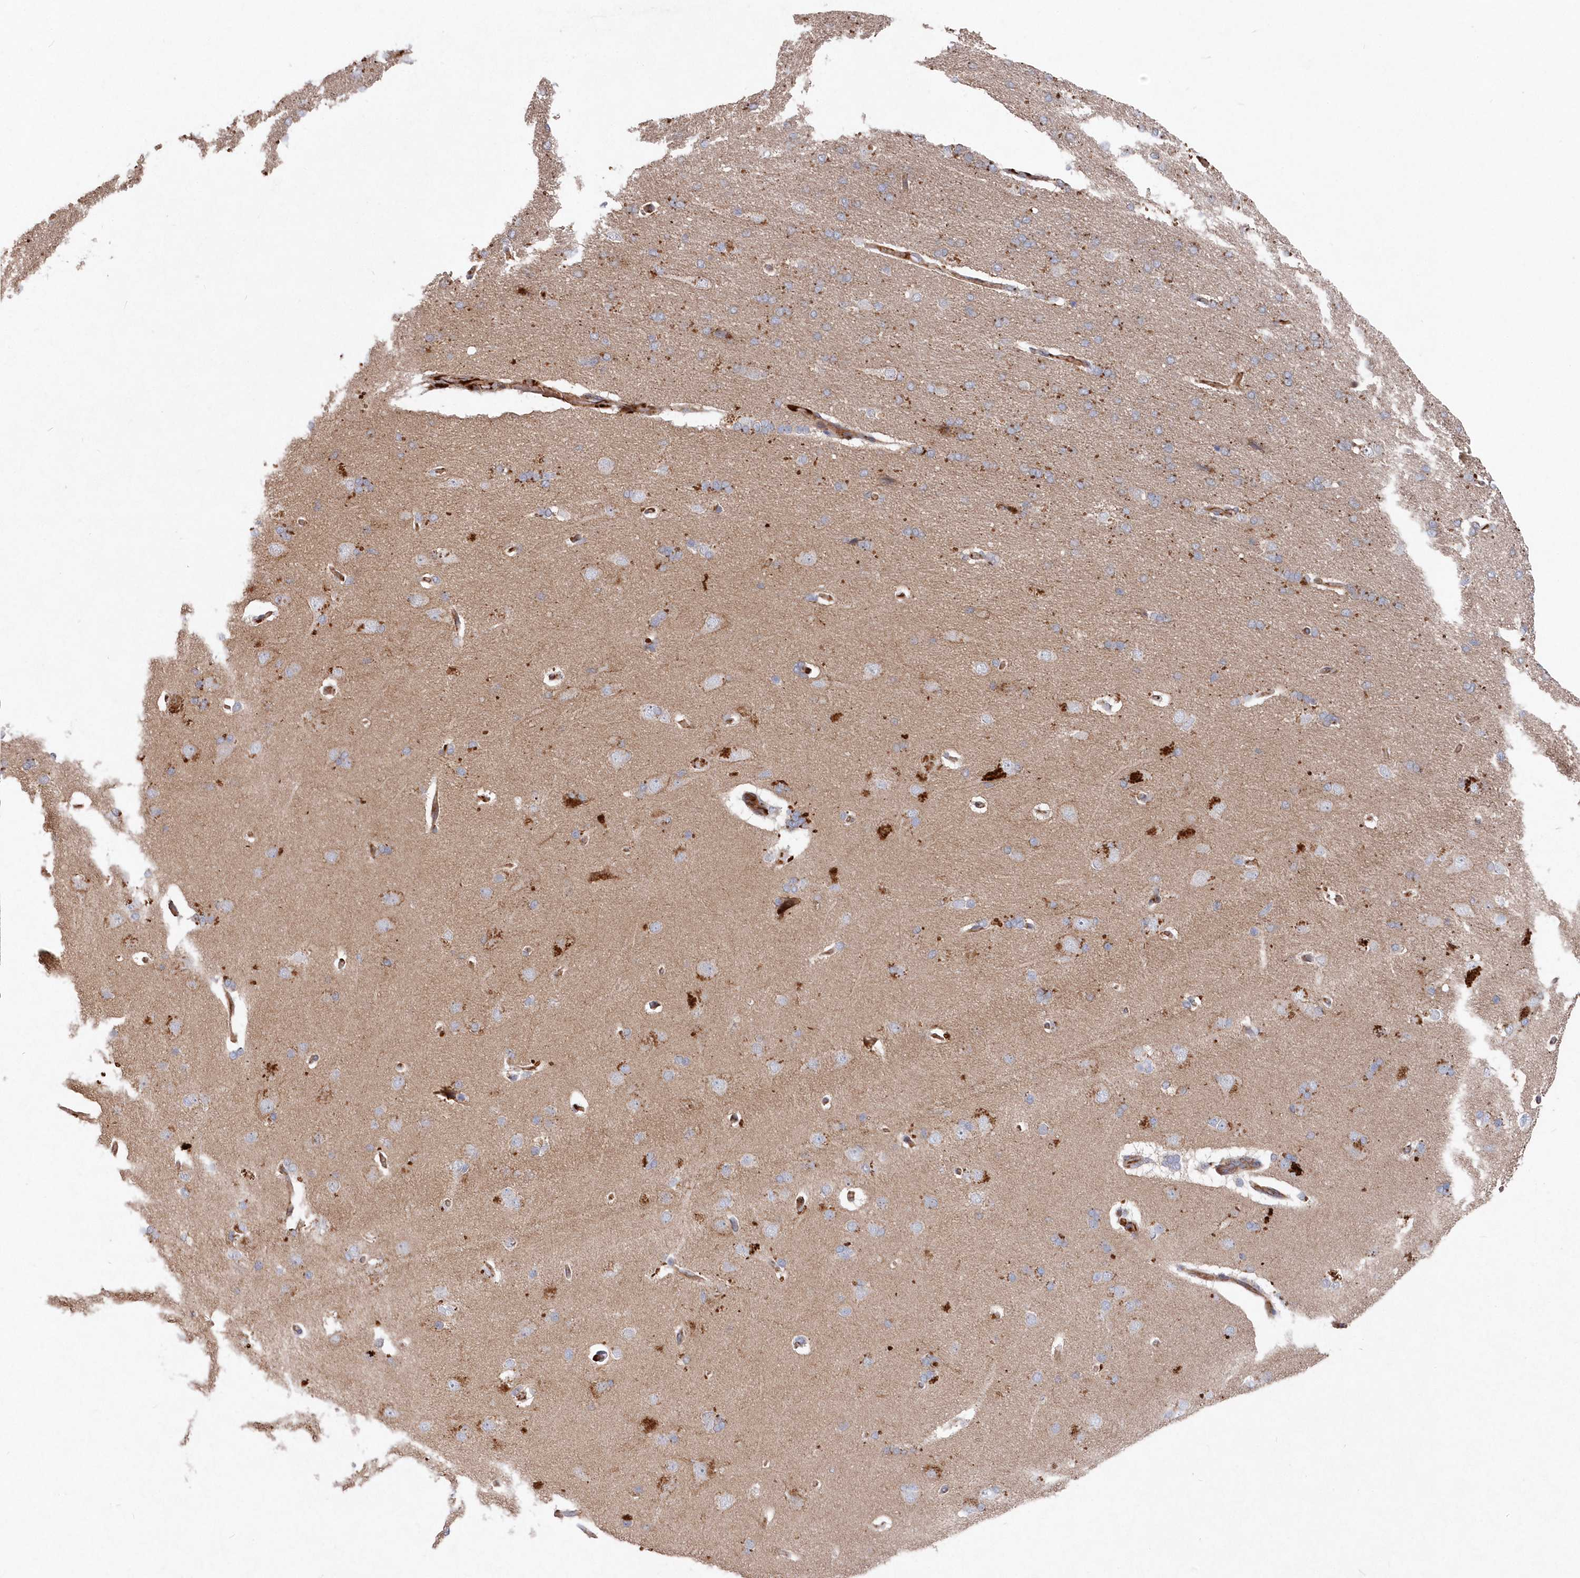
{"staining": {"intensity": "weak", "quantity": "25%-75%", "location": "cytoplasmic/membranous"}, "tissue": "cerebral cortex", "cell_type": "Endothelial cells", "image_type": "normal", "snomed": [{"axis": "morphology", "description": "Normal tissue, NOS"}, {"axis": "topography", "description": "Cerebral cortex"}], "caption": "Brown immunohistochemical staining in normal cerebral cortex demonstrates weak cytoplasmic/membranous expression in about 25%-75% of endothelial cells. Nuclei are stained in blue.", "gene": "ABHD14B", "patient": {"sex": "male", "age": 62}}